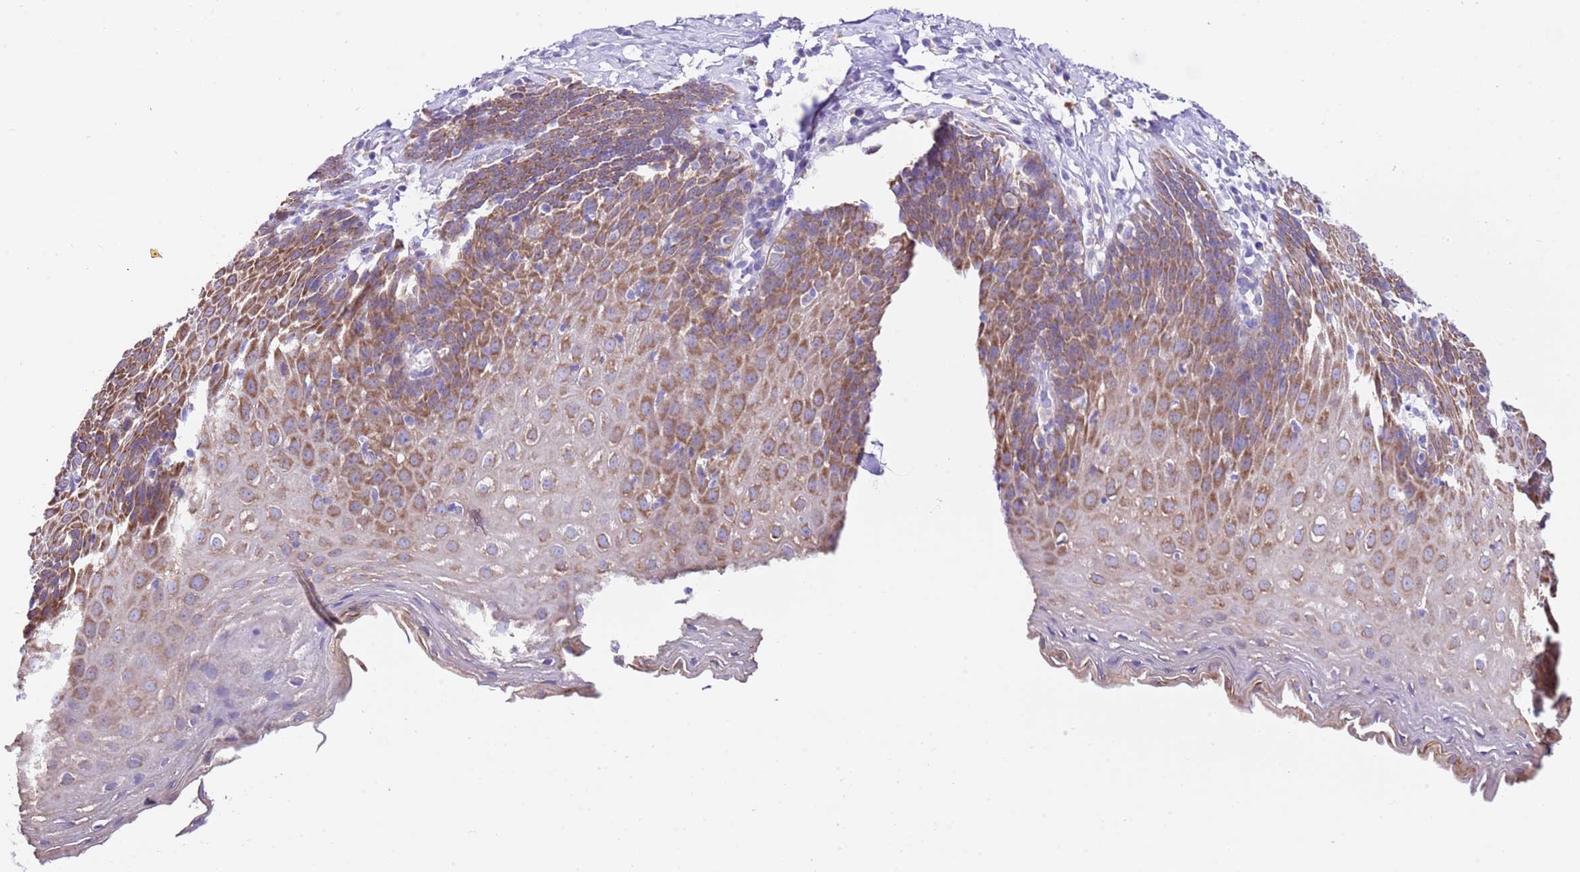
{"staining": {"intensity": "moderate", "quantity": ">75%", "location": "cytoplasmic/membranous"}, "tissue": "esophagus", "cell_type": "Squamous epithelial cells", "image_type": "normal", "snomed": [{"axis": "morphology", "description": "Normal tissue, NOS"}, {"axis": "topography", "description": "Esophagus"}], "caption": "There is medium levels of moderate cytoplasmic/membranous expression in squamous epithelial cells of unremarkable esophagus, as demonstrated by immunohistochemical staining (brown color).", "gene": "RPS10", "patient": {"sex": "female", "age": 61}}